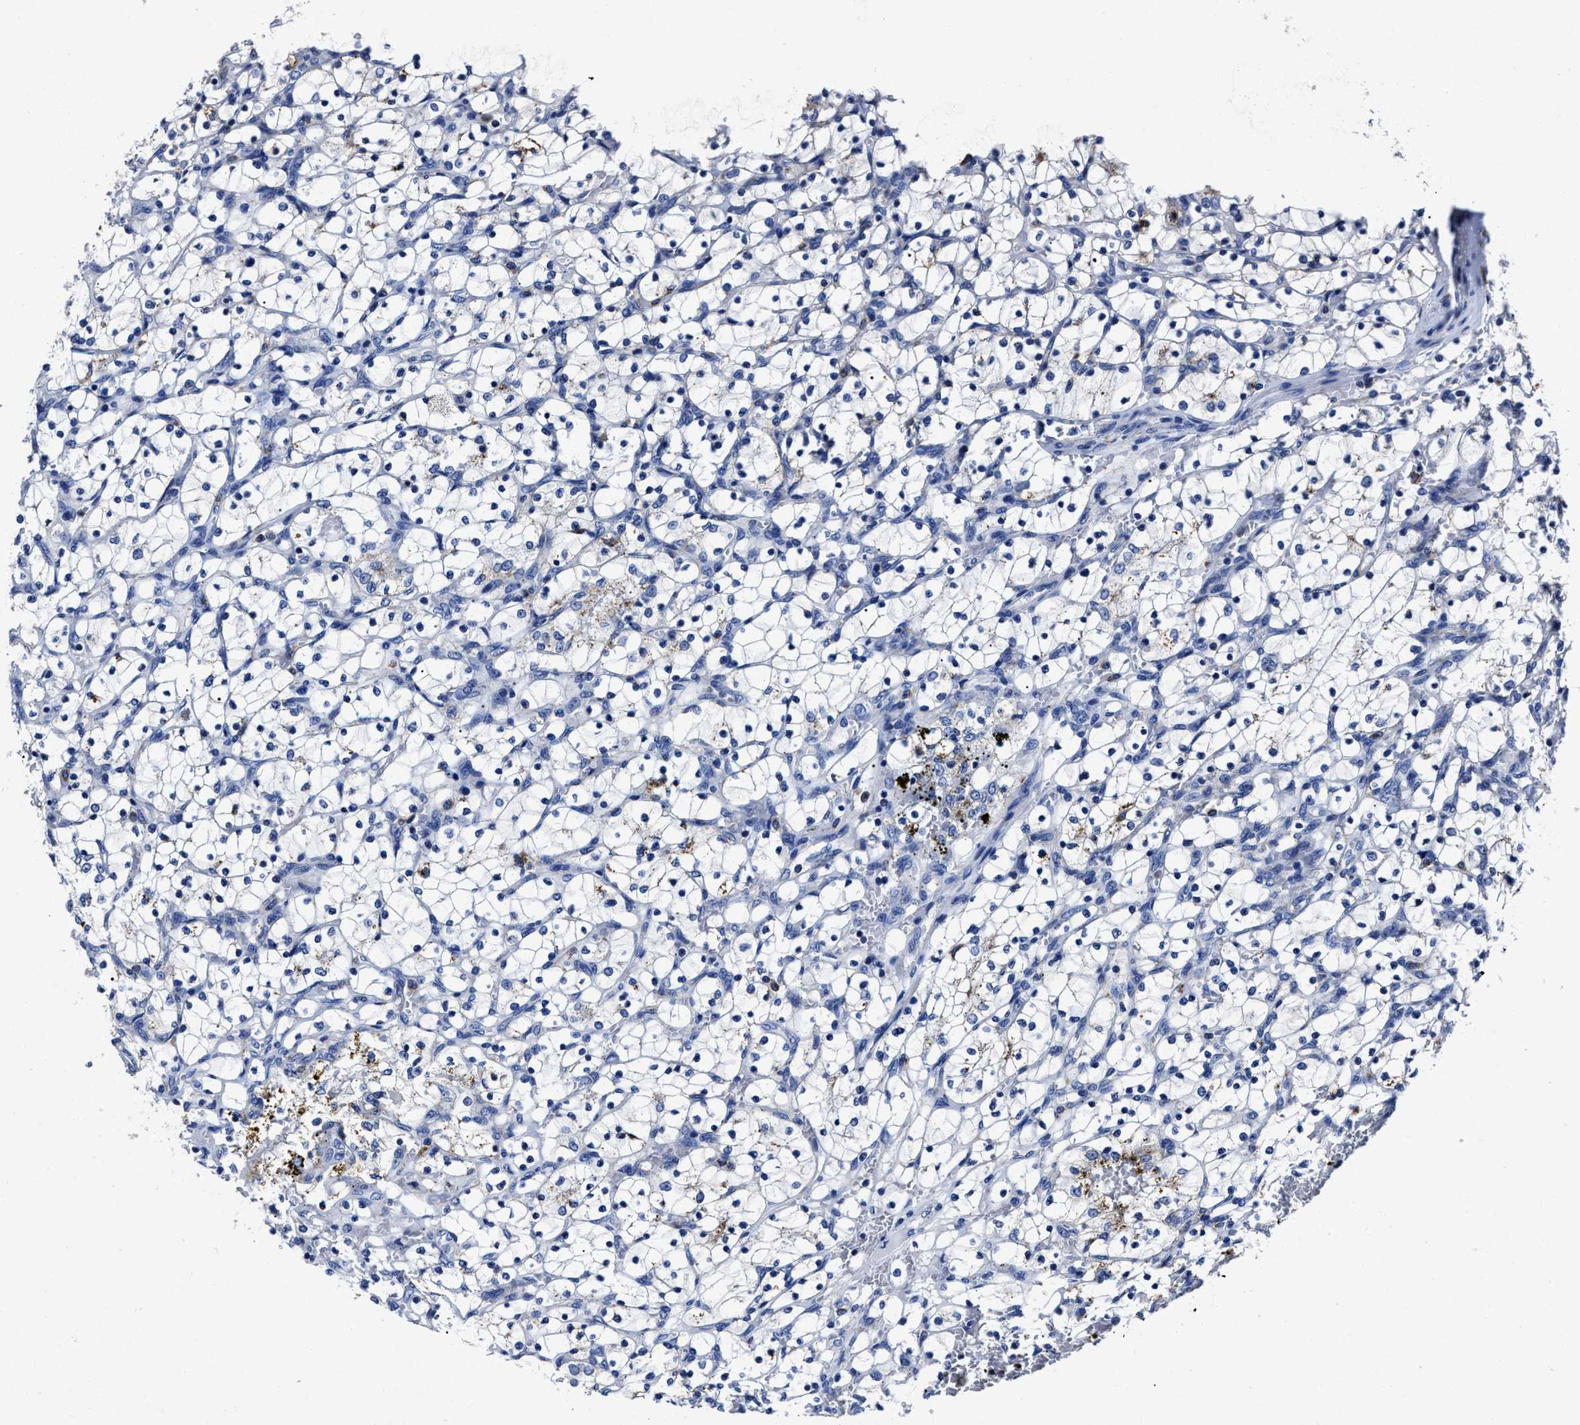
{"staining": {"intensity": "negative", "quantity": "none", "location": "none"}, "tissue": "renal cancer", "cell_type": "Tumor cells", "image_type": "cancer", "snomed": [{"axis": "morphology", "description": "Adenocarcinoma, NOS"}, {"axis": "topography", "description": "Kidney"}], "caption": "The photomicrograph reveals no significant positivity in tumor cells of renal cancer. (DAB immunohistochemistry (IHC) with hematoxylin counter stain).", "gene": "LAMTOR4", "patient": {"sex": "female", "age": 69}}